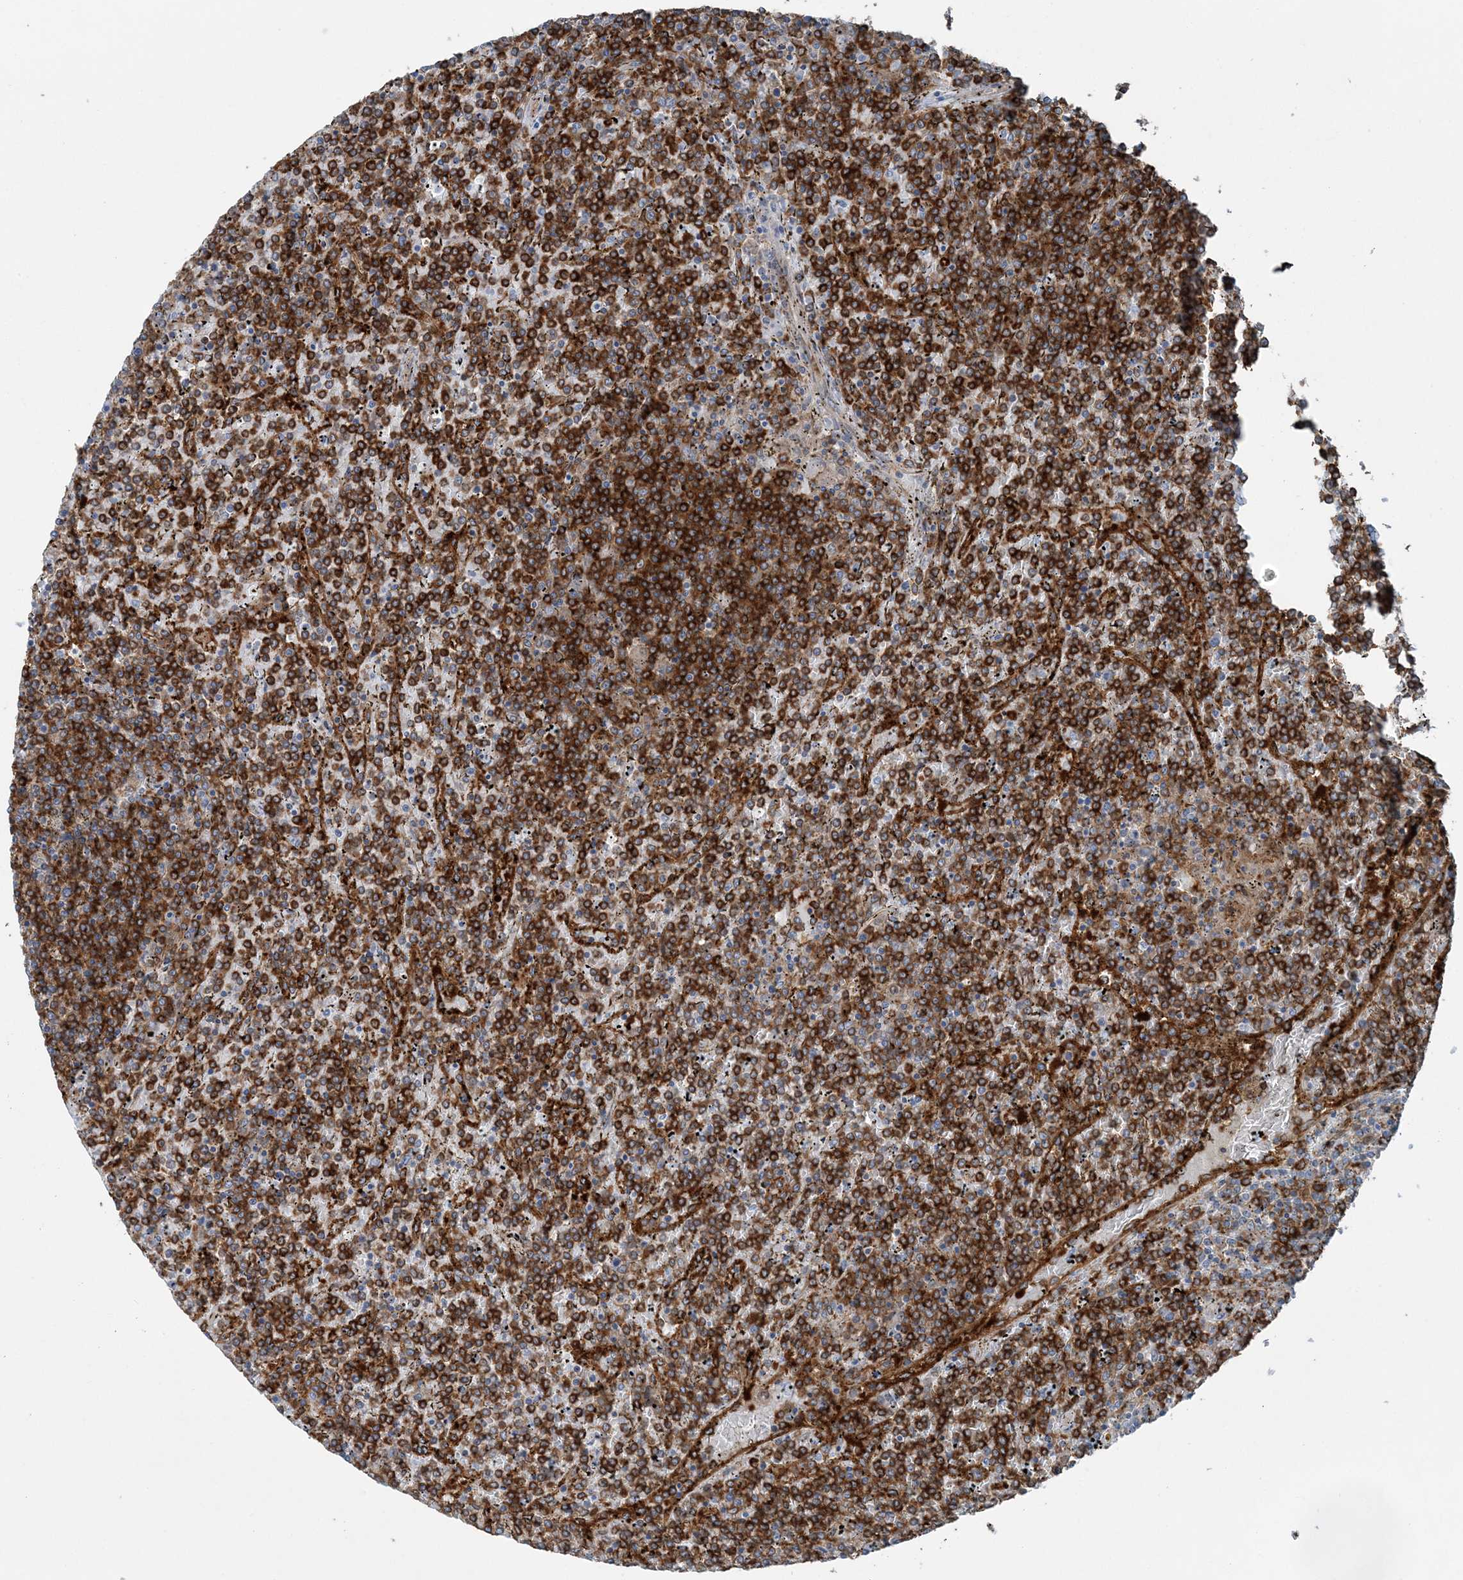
{"staining": {"intensity": "strong", "quantity": ">75%", "location": "cytoplasmic/membranous"}, "tissue": "lymphoma", "cell_type": "Tumor cells", "image_type": "cancer", "snomed": [{"axis": "morphology", "description": "Malignant lymphoma, non-Hodgkin's type, Low grade"}, {"axis": "topography", "description": "Spleen"}], "caption": "The histopathology image reveals a brown stain indicating the presence of a protein in the cytoplasmic/membranous of tumor cells in low-grade malignant lymphoma, non-Hodgkin's type.", "gene": "SNX2", "patient": {"sex": "female", "age": 19}}